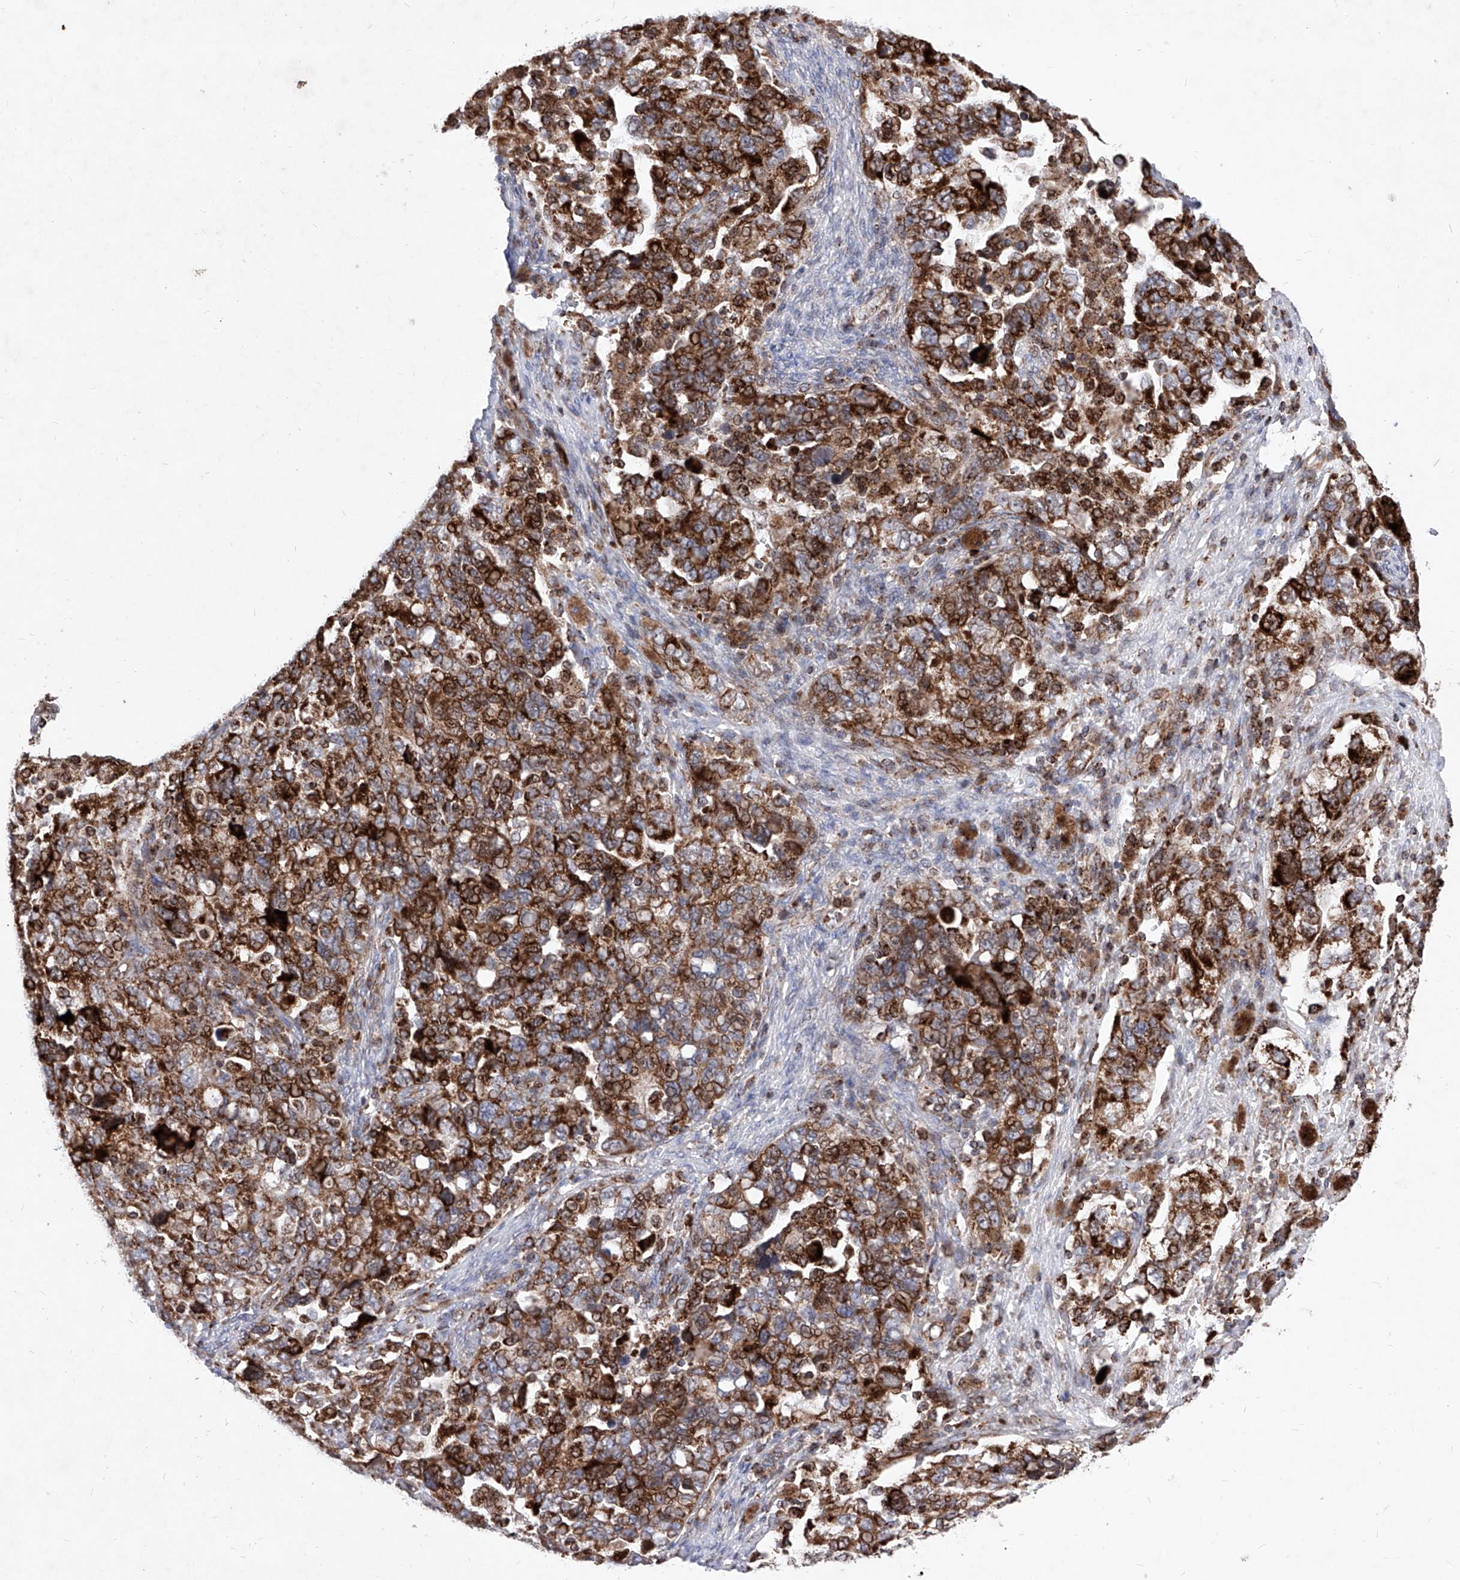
{"staining": {"intensity": "strong", "quantity": ">75%", "location": "cytoplasmic/membranous"}, "tissue": "ovarian cancer", "cell_type": "Tumor cells", "image_type": "cancer", "snomed": [{"axis": "morphology", "description": "Carcinoma, NOS"}, {"axis": "morphology", "description": "Cystadenocarcinoma, serous, NOS"}, {"axis": "topography", "description": "Ovary"}], "caption": "Immunohistochemical staining of carcinoma (ovarian) exhibits strong cytoplasmic/membranous protein positivity in approximately >75% of tumor cells.", "gene": "SEMA6A", "patient": {"sex": "female", "age": 69}}